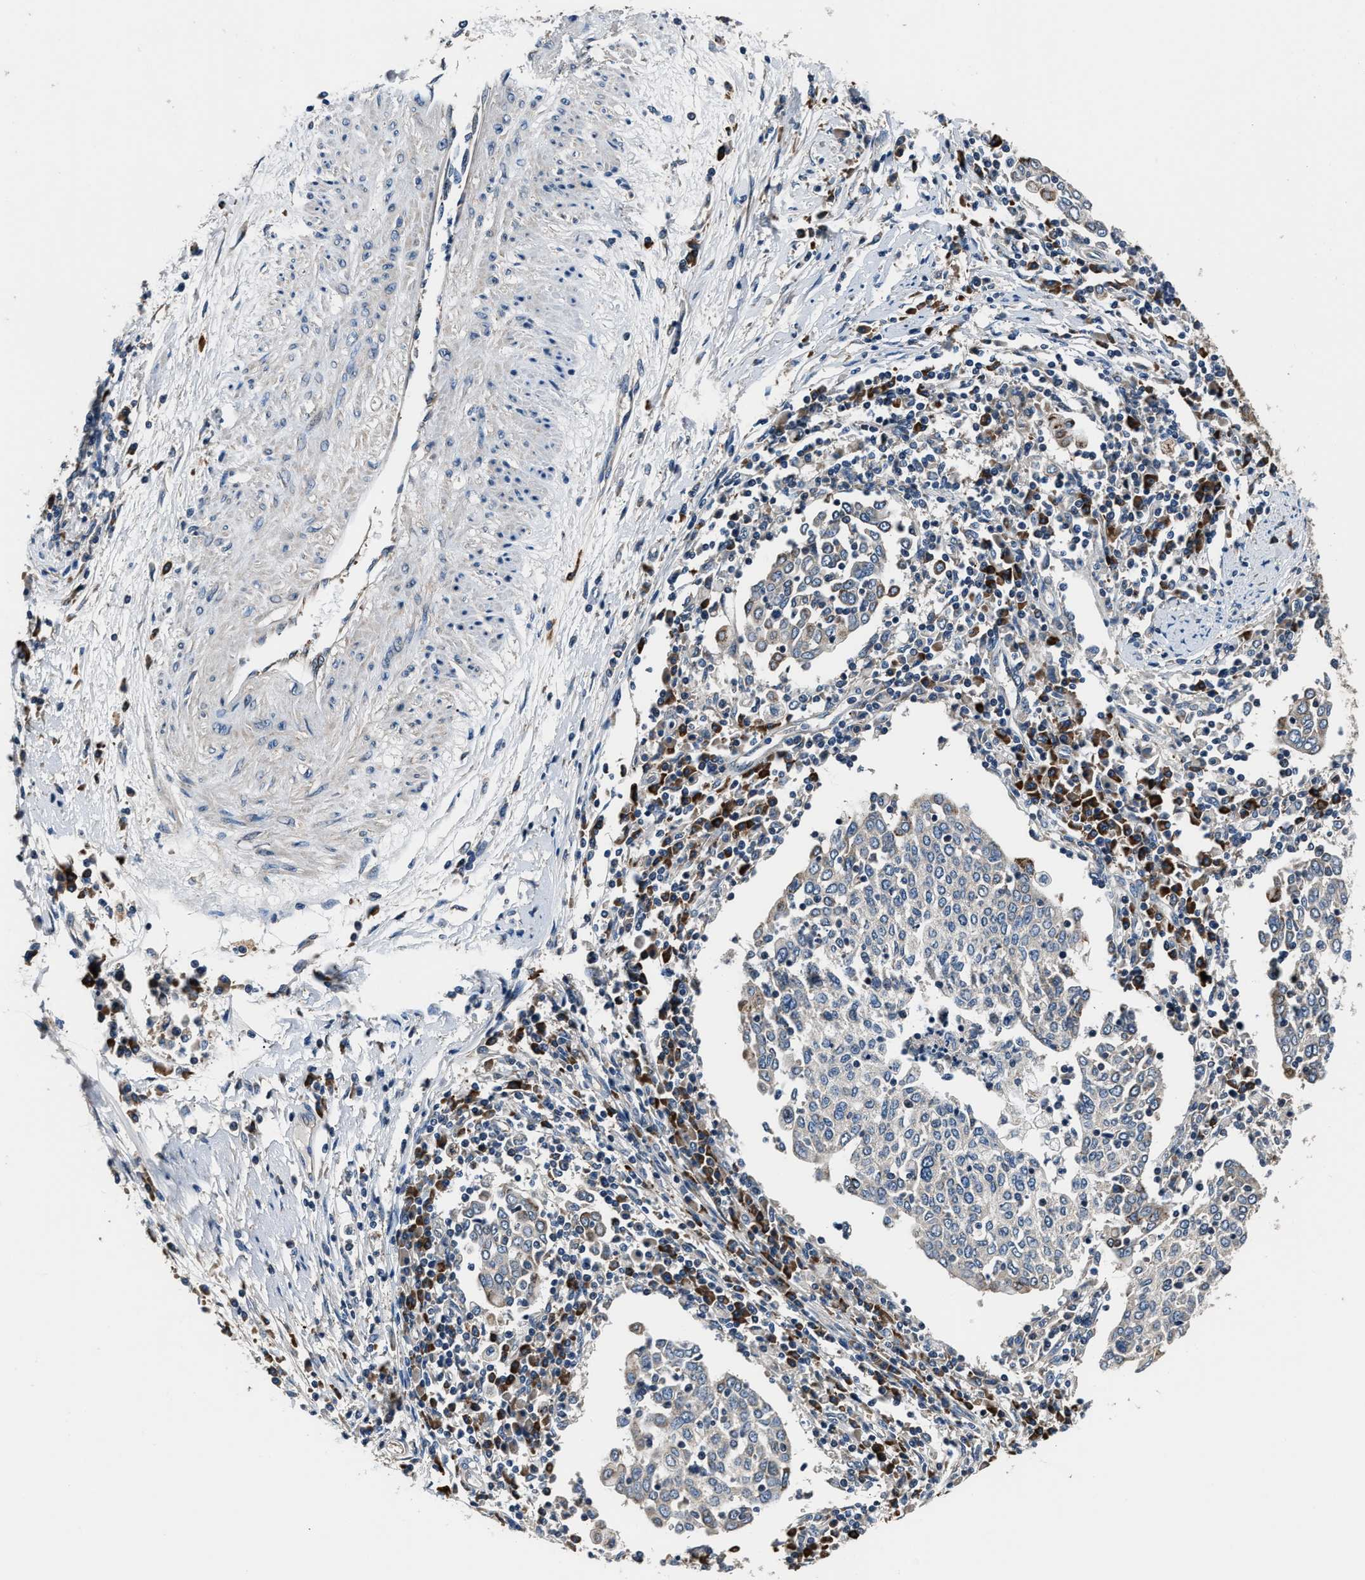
{"staining": {"intensity": "negative", "quantity": "none", "location": "none"}, "tissue": "cervical cancer", "cell_type": "Tumor cells", "image_type": "cancer", "snomed": [{"axis": "morphology", "description": "Squamous cell carcinoma, NOS"}, {"axis": "topography", "description": "Cervix"}], "caption": "Squamous cell carcinoma (cervical) was stained to show a protein in brown. There is no significant positivity in tumor cells.", "gene": "IMPDH2", "patient": {"sex": "female", "age": 40}}